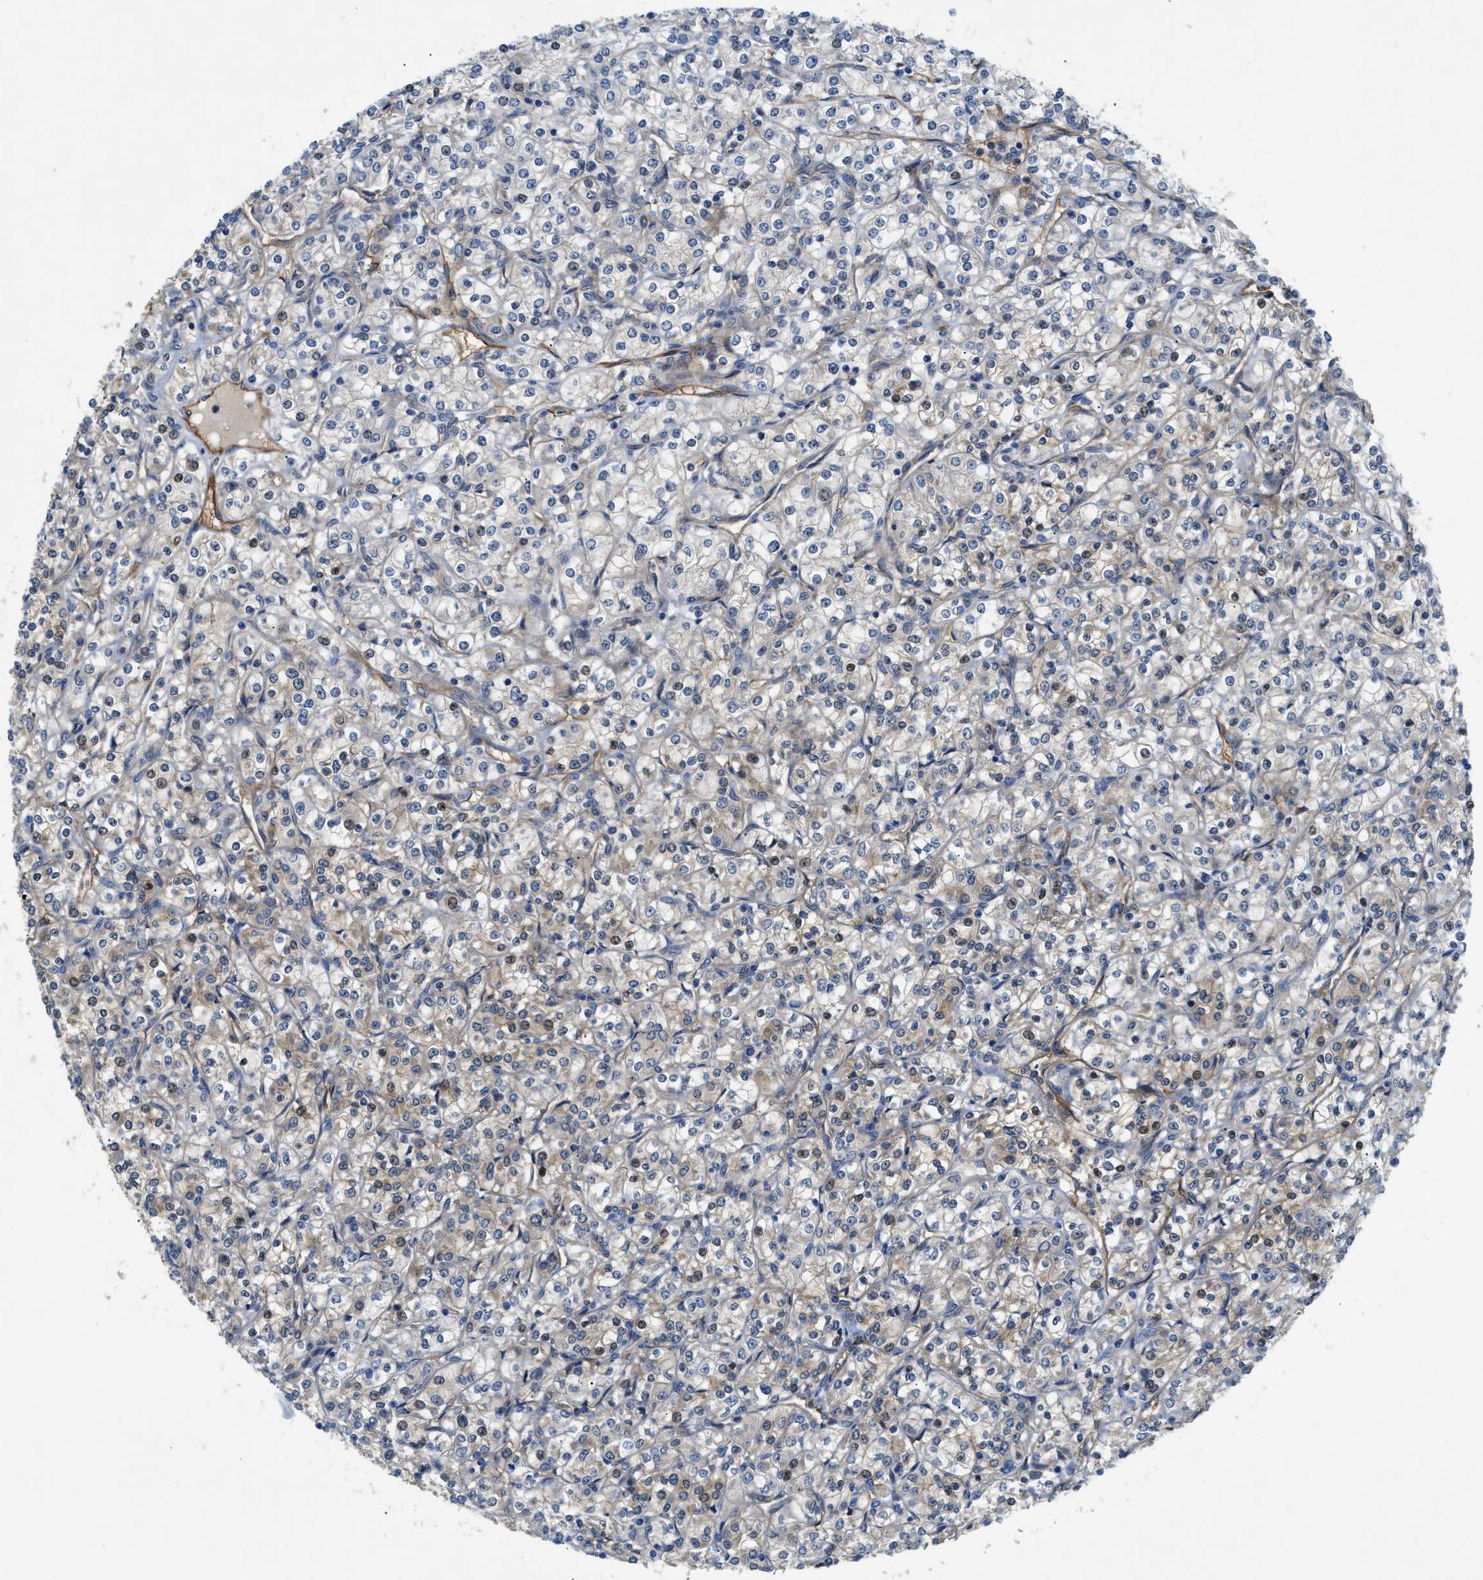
{"staining": {"intensity": "weak", "quantity": "<25%", "location": "cytoplasmic/membranous"}, "tissue": "renal cancer", "cell_type": "Tumor cells", "image_type": "cancer", "snomed": [{"axis": "morphology", "description": "Adenocarcinoma, NOS"}, {"axis": "topography", "description": "Kidney"}], "caption": "An immunohistochemistry histopathology image of renal cancer is shown. There is no staining in tumor cells of renal cancer. (Immunohistochemistry (ihc), brightfield microscopy, high magnification).", "gene": "TRAK2", "patient": {"sex": "male", "age": 77}}